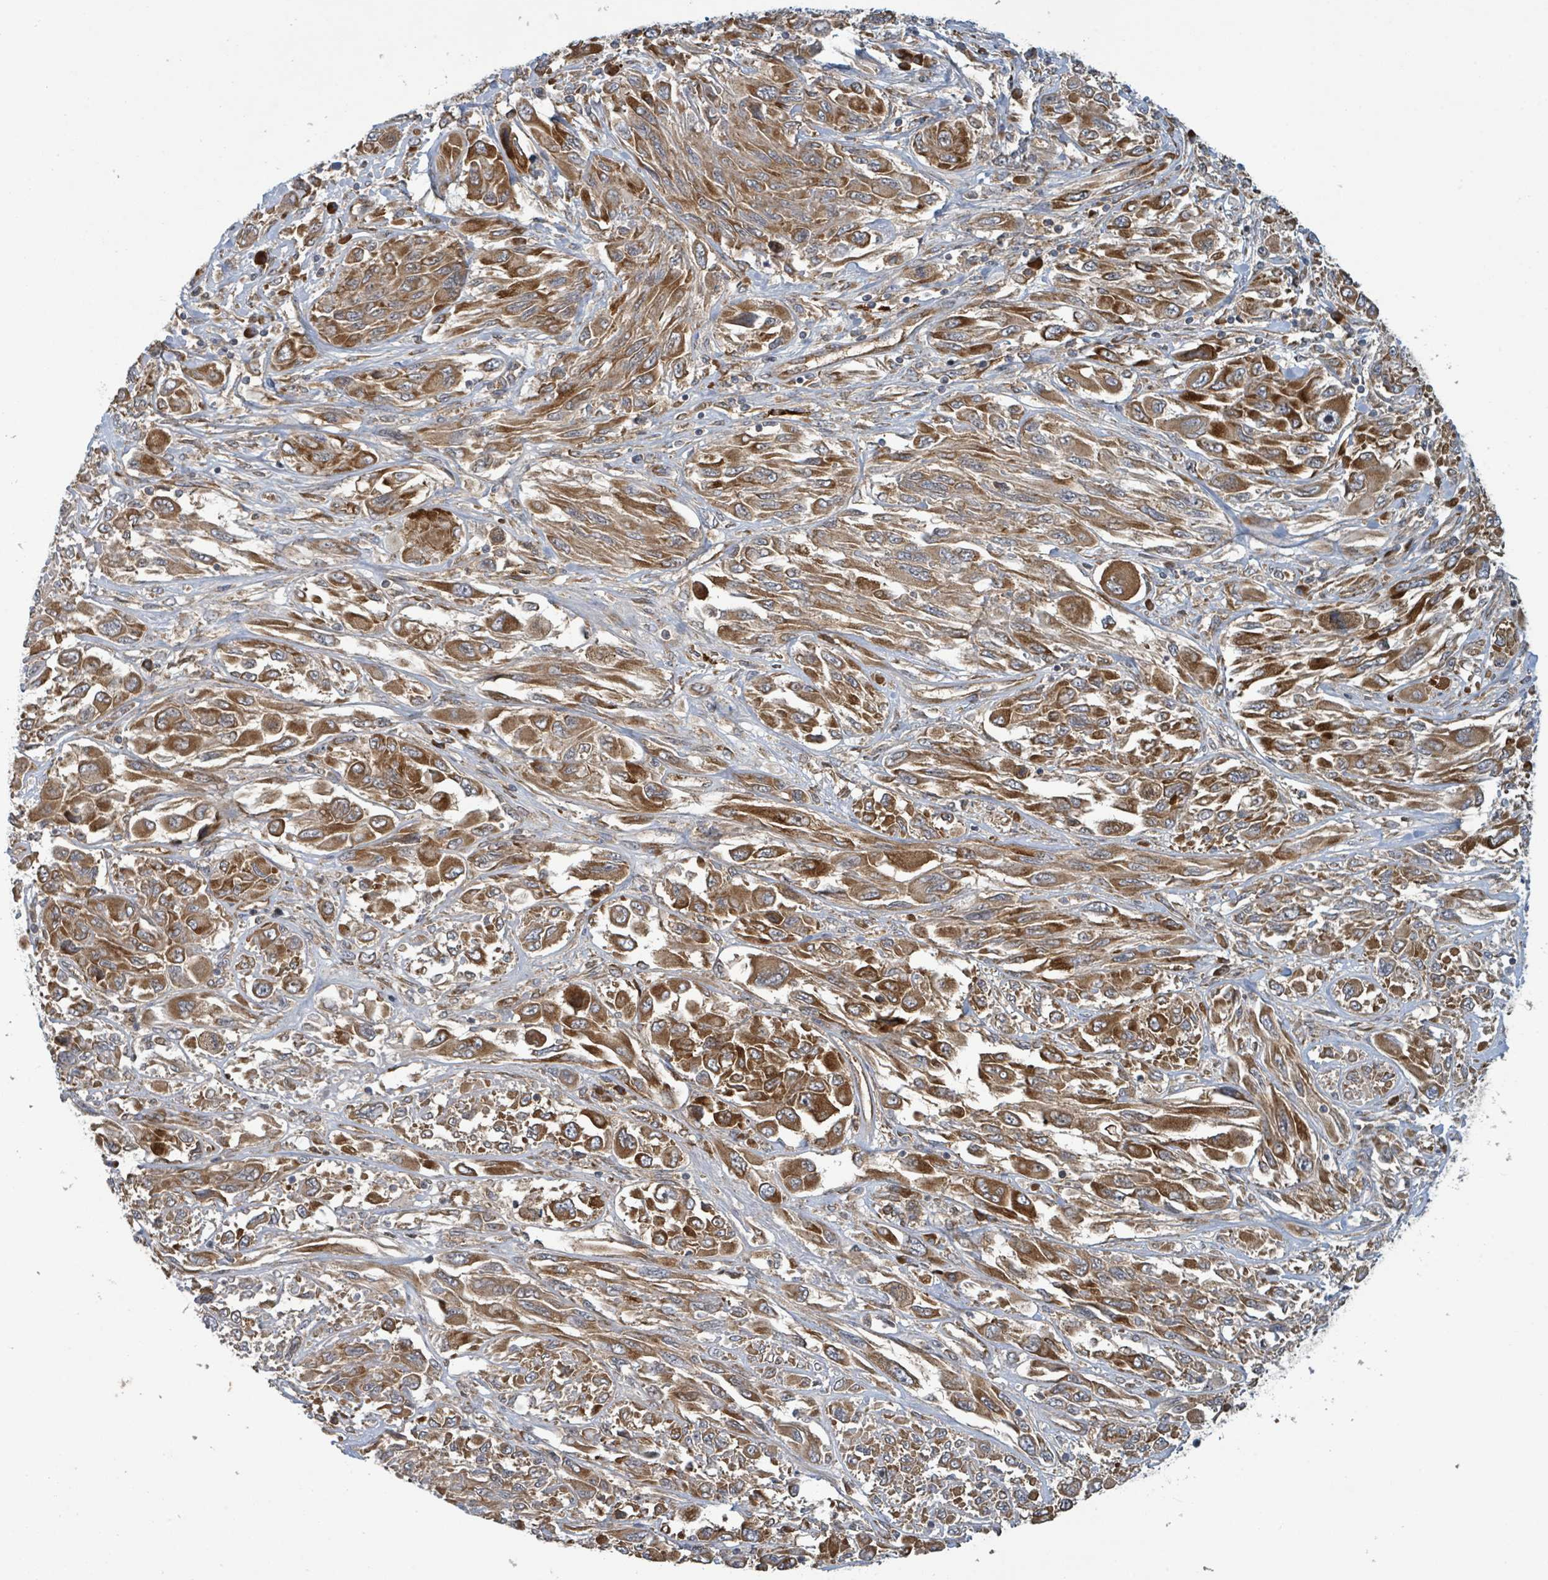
{"staining": {"intensity": "strong", "quantity": ">75%", "location": "cytoplasmic/membranous"}, "tissue": "melanoma", "cell_type": "Tumor cells", "image_type": "cancer", "snomed": [{"axis": "morphology", "description": "Malignant melanoma, NOS"}, {"axis": "topography", "description": "Skin"}], "caption": "Immunohistochemical staining of human melanoma shows high levels of strong cytoplasmic/membranous positivity in approximately >75% of tumor cells.", "gene": "OR51E1", "patient": {"sex": "female", "age": 91}}